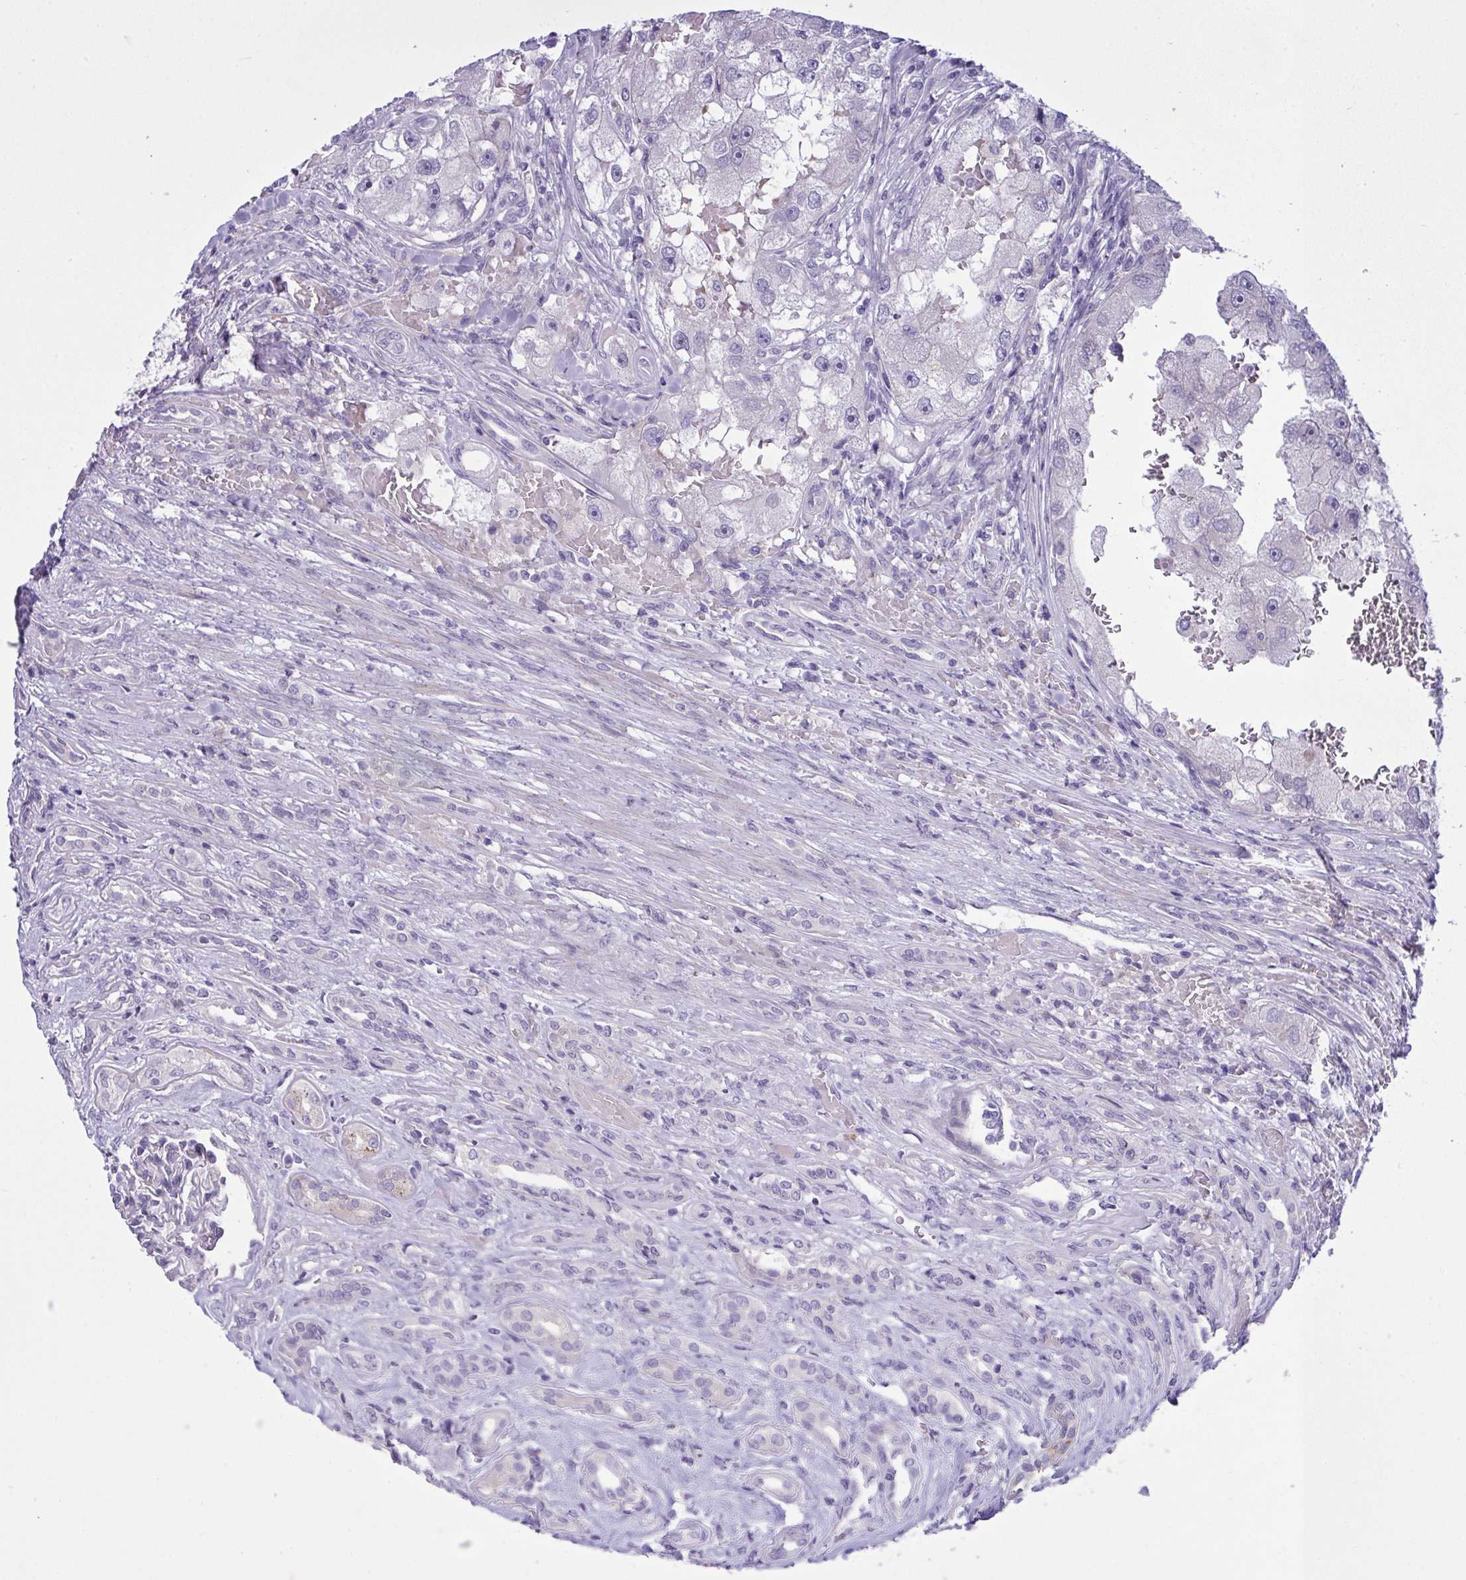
{"staining": {"intensity": "negative", "quantity": "none", "location": "none"}, "tissue": "renal cancer", "cell_type": "Tumor cells", "image_type": "cancer", "snomed": [{"axis": "morphology", "description": "Adenocarcinoma, NOS"}, {"axis": "topography", "description": "Kidney"}], "caption": "DAB (3,3'-diaminobenzidine) immunohistochemical staining of human renal cancer reveals no significant positivity in tumor cells.", "gene": "WDR97", "patient": {"sex": "male", "age": 63}}